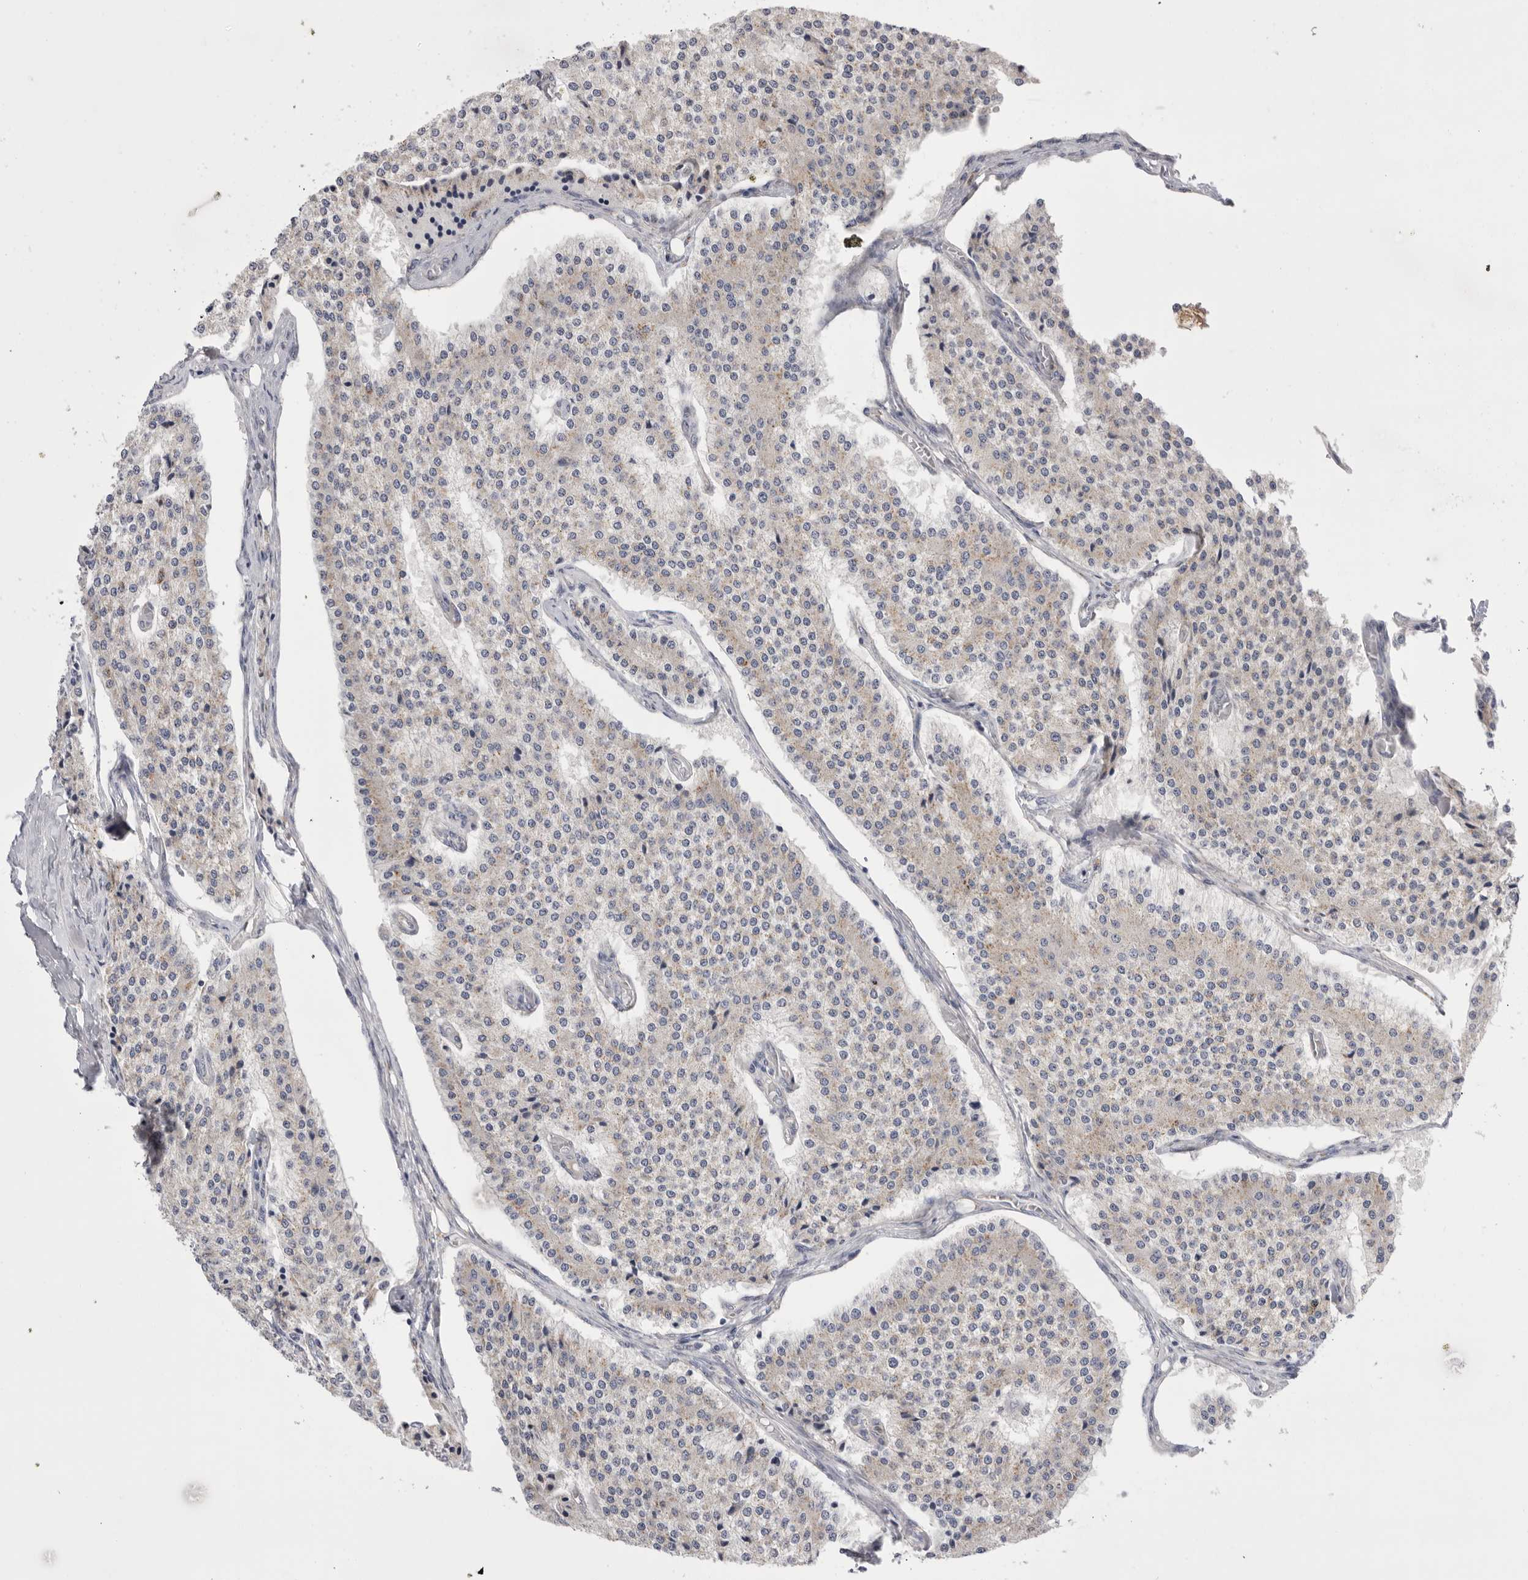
{"staining": {"intensity": "weak", "quantity": "<25%", "location": "cytoplasmic/membranous"}, "tissue": "carcinoid", "cell_type": "Tumor cells", "image_type": "cancer", "snomed": [{"axis": "morphology", "description": "Carcinoid, malignant, NOS"}, {"axis": "topography", "description": "Colon"}], "caption": "This is an IHC image of carcinoid. There is no expression in tumor cells.", "gene": "CCDC126", "patient": {"sex": "female", "age": 52}}